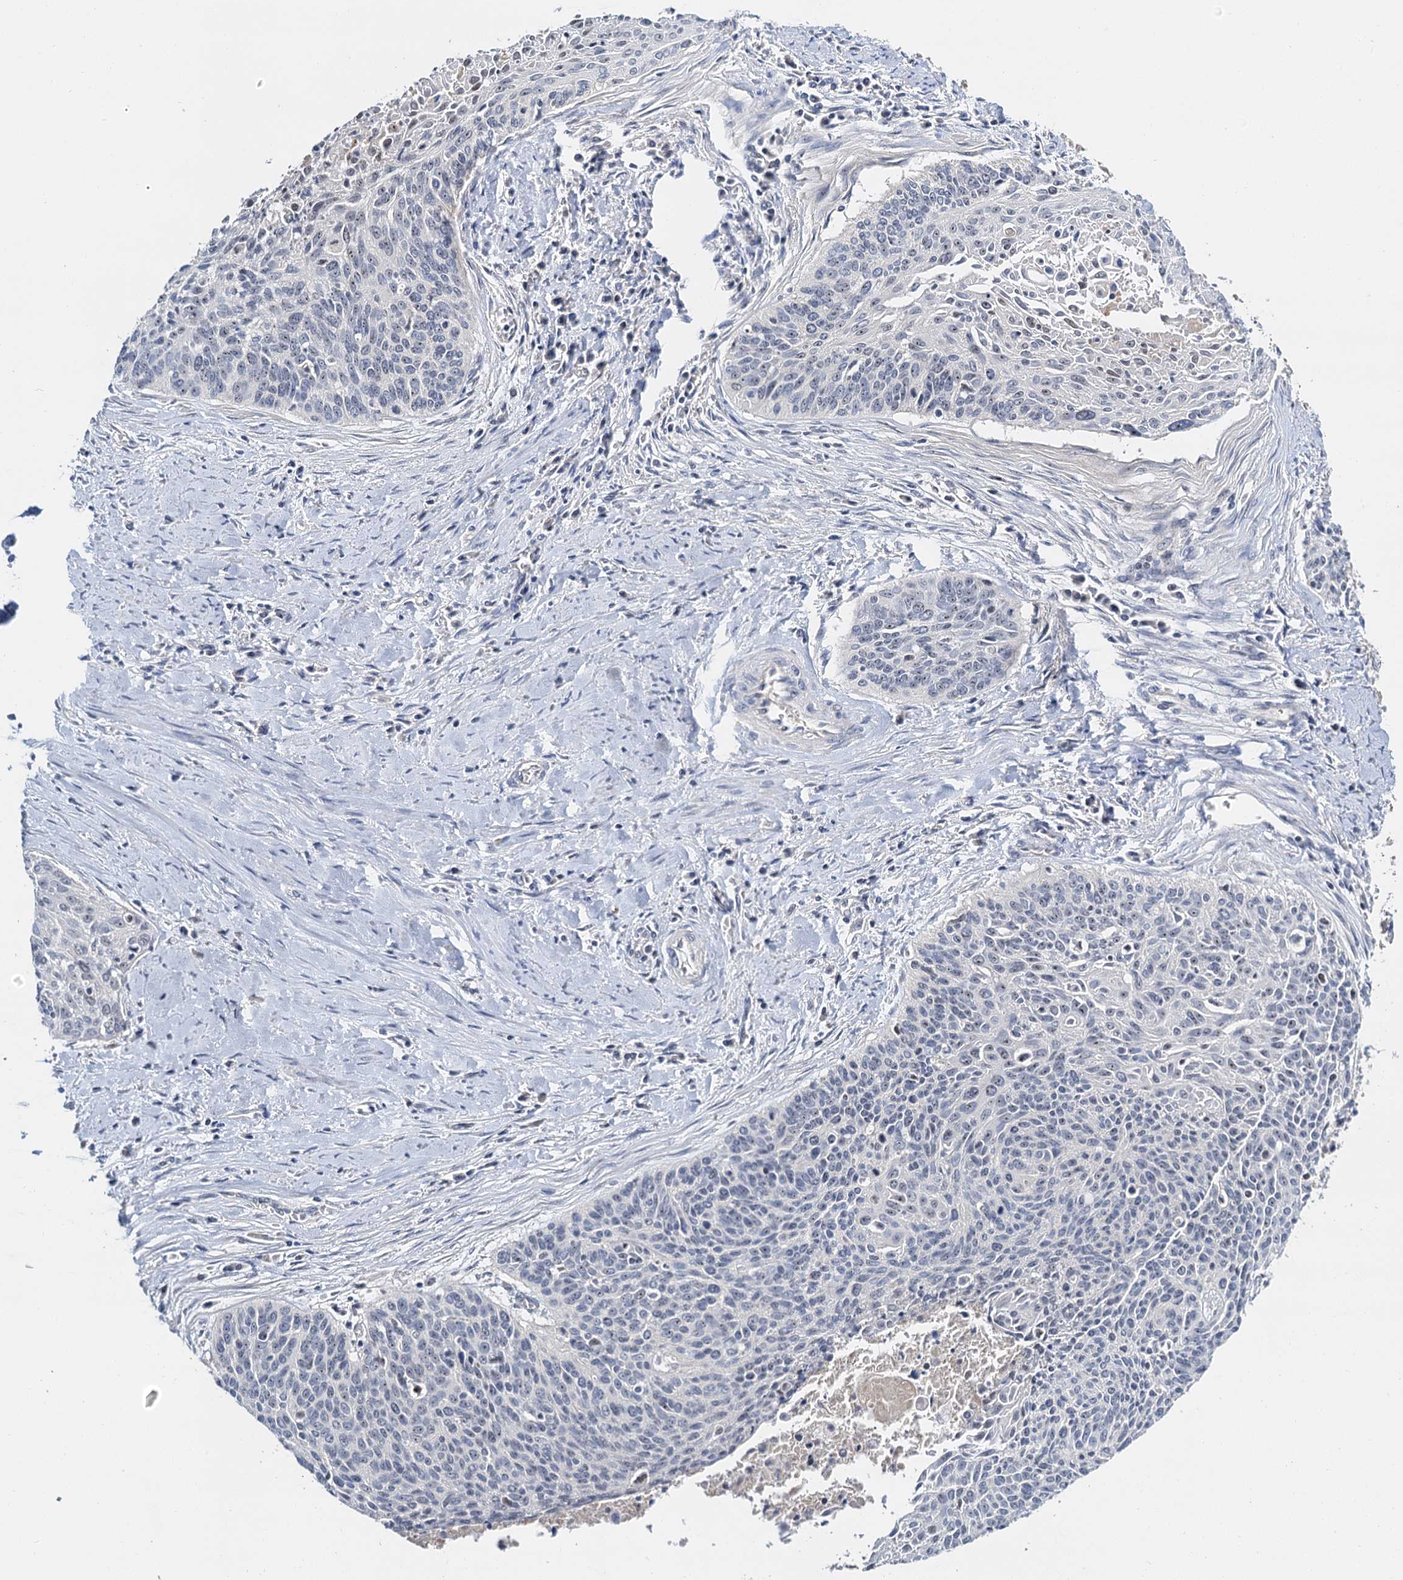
{"staining": {"intensity": "weak", "quantity": "25%-75%", "location": "nuclear"}, "tissue": "cervical cancer", "cell_type": "Tumor cells", "image_type": "cancer", "snomed": [{"axis": "morphology", "description": "Squamous cell carcinoma, NOS"}, {"axis": "topography", "description": "Cervix"}], "caption": "Immunohistochemistry staining of cervical squamous cell carcinoma, which exhibits low levels of weak nuclear expression in about 25%-75% of tumor cells indicating weak nuclear protein positivity. The staining was performed using DAB (brown) for protein detection and nuclei were counterstained in hematoxylin (blue).", "gene": "NOP2", "patient": {"sex": "female", "age": 55}}